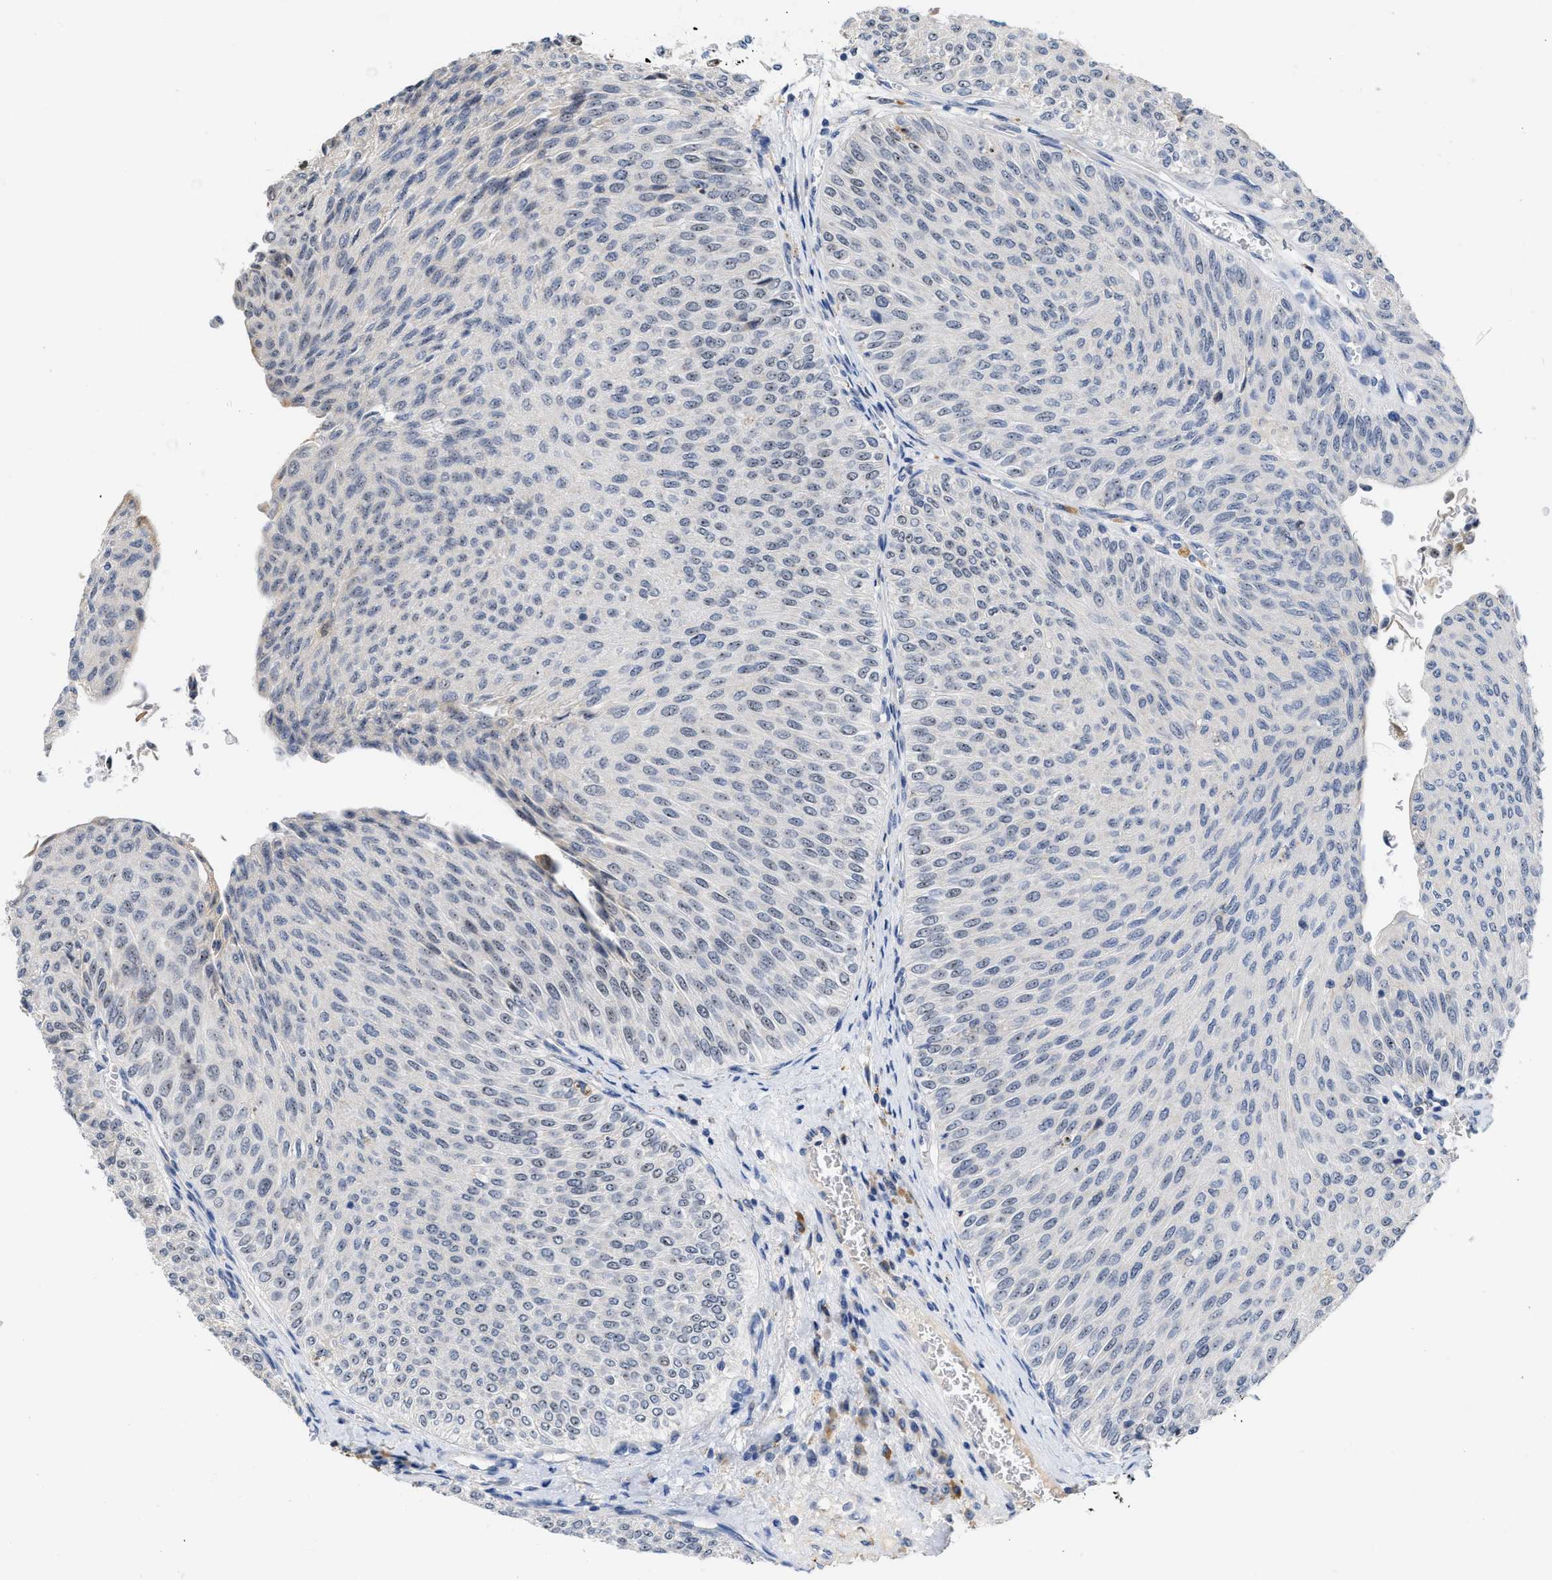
{"staining": {"intensity": "negative", "quantity": "none", "location": "none"}, "tissue": "urothelial cancer", "cell_type": "Tumor cells", "image_type": "cancer", "snomed": [{"axis": "morphology", "description": "Urothelial carcinoma, Low grade"}, {"axis": "topography", "description": "Urinary bladder"}], "caption": "The image demonstrates no staining of tumor cells in urothelial carcinoma (low-grade).", "gene": "ELAC2", "patient": {"sex": "male", "age": 78}}